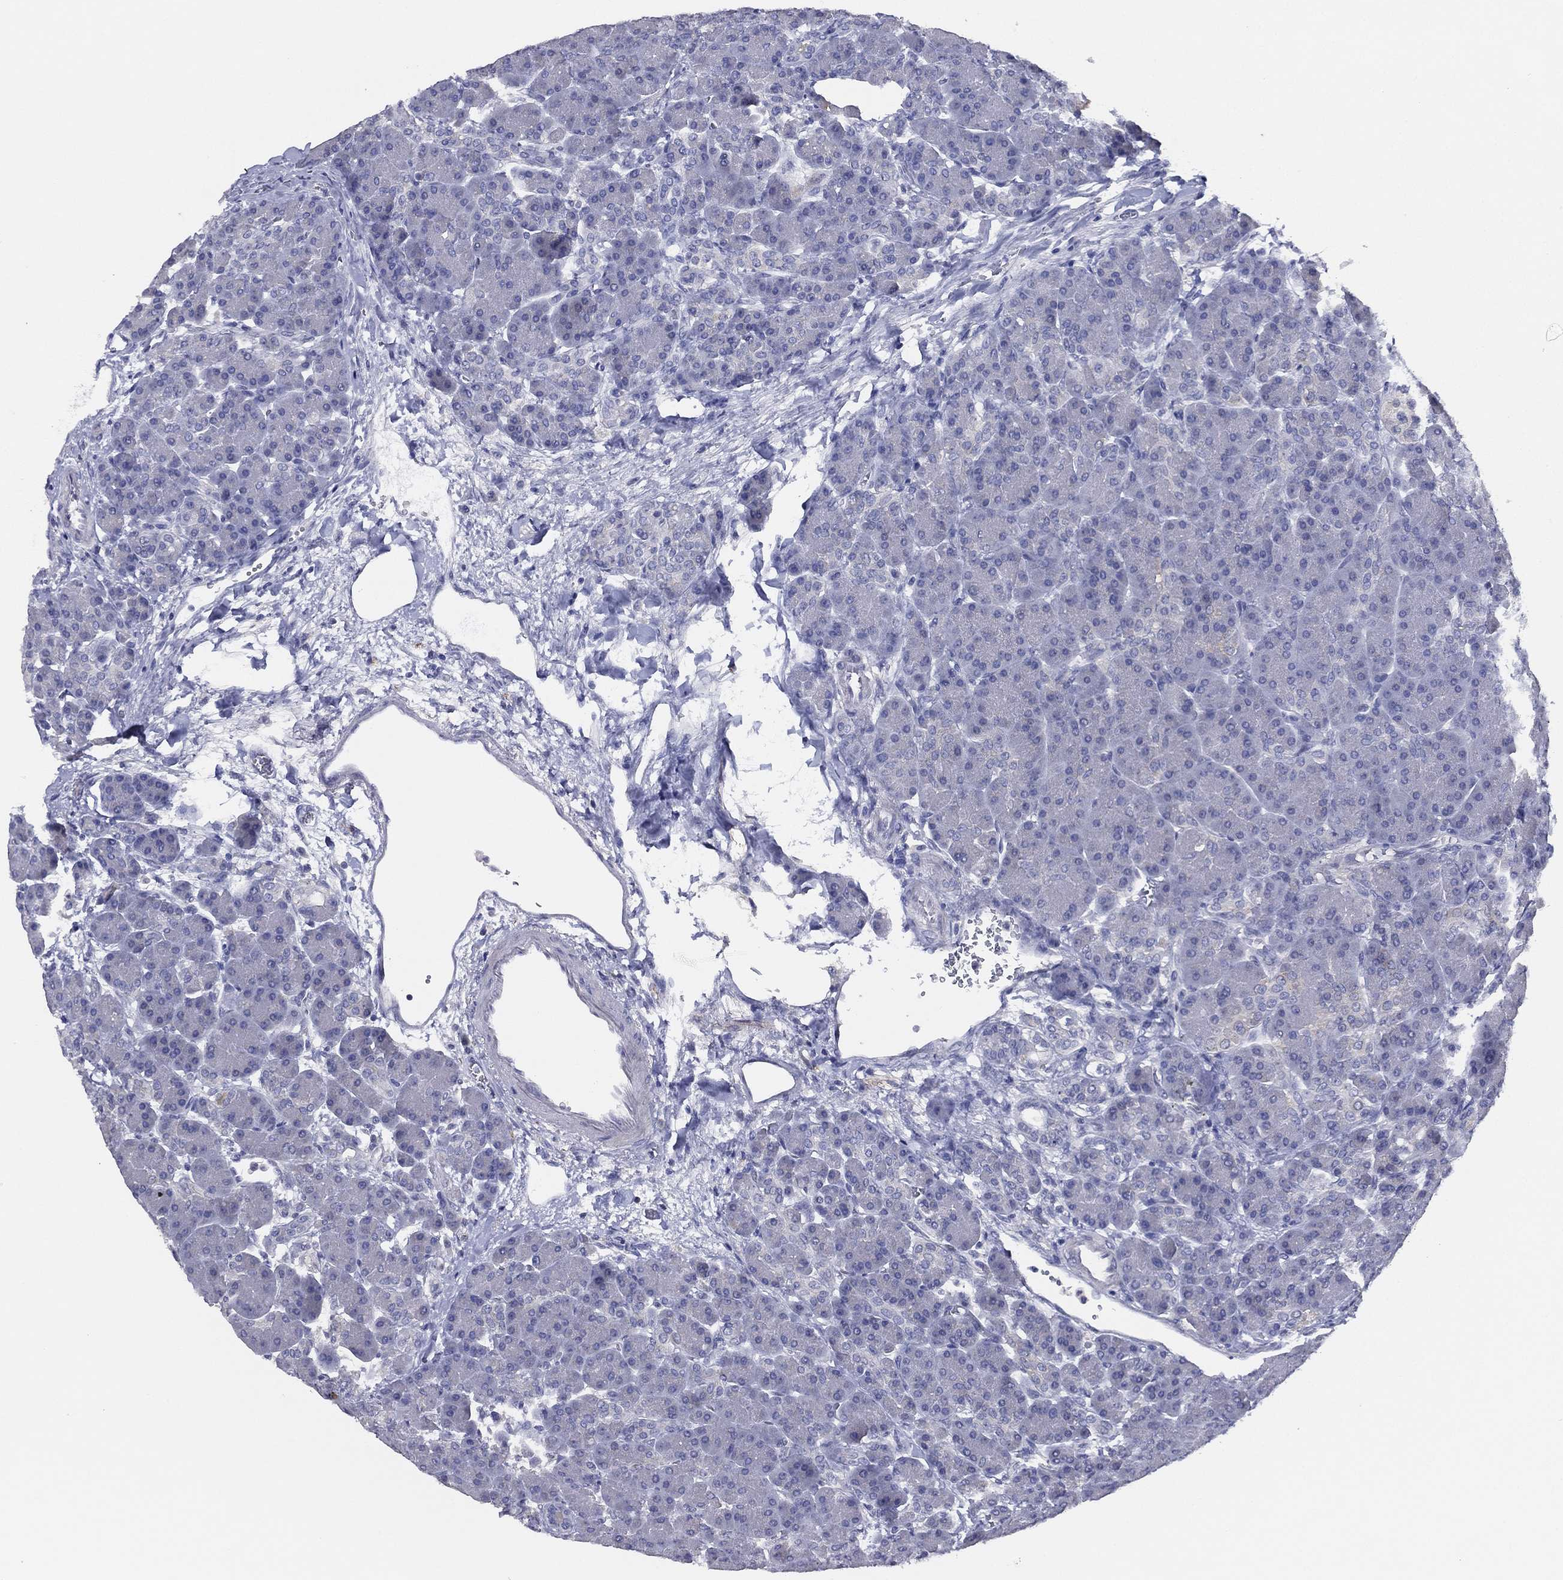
{"staining": {"intensity": "negative", "quantity": "none", "location": "none"}, "tissue": "pancreas", "cell_type": "Exocrine glandular cells", "image_type": "normal", "snomed": [{"axis": "morphology", "description": "Normal tissue, NOS"}, {"axis": "topography", "description": "Pancreas"}], "caption": "This is an IHC photomicrograph of normal pancreas. There is no positivity in exocrine glandular cells.", "gene": "SLC13A4", "patient": {"sex": "female", "age": 63}}